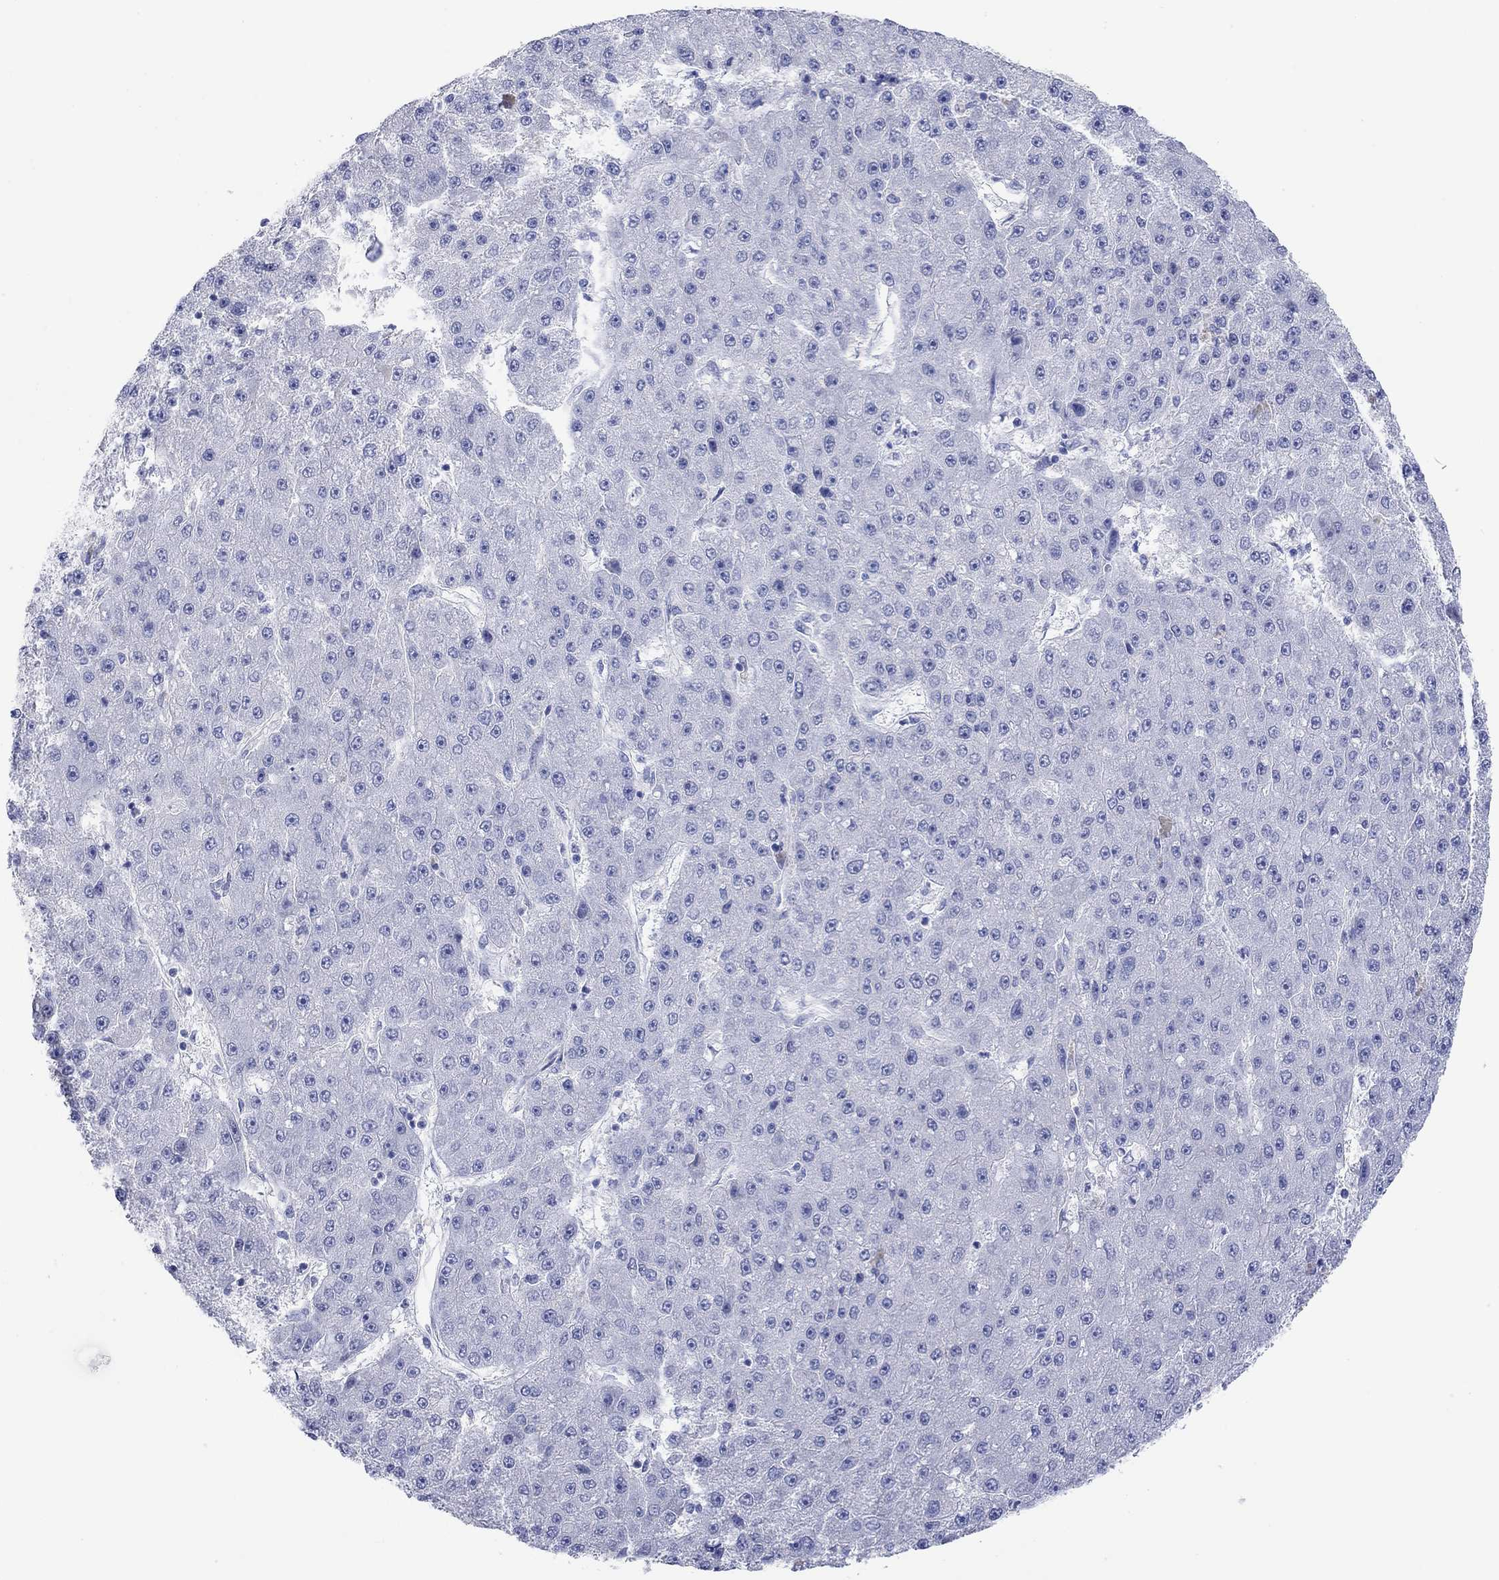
{"staining": {"intensity": "negative", "quantity": "none", "location": "none"}, "tissue": "liver cancer", "cell_type": "Tumor cells", "image_type": "cancer", "snomed": [{"axis": "morphology", "description": "Carcinoma, Hepatocellular, NOS"}, {"axis": "topography", "description": "Liver"}], "caption": "Liver hepatocellular carcinoma stained for a protein using immunohistochemistry demonstrates no positivity tumor cells.", "gene": "KRT222", "patient": {"sex": "male", "age": 67}}